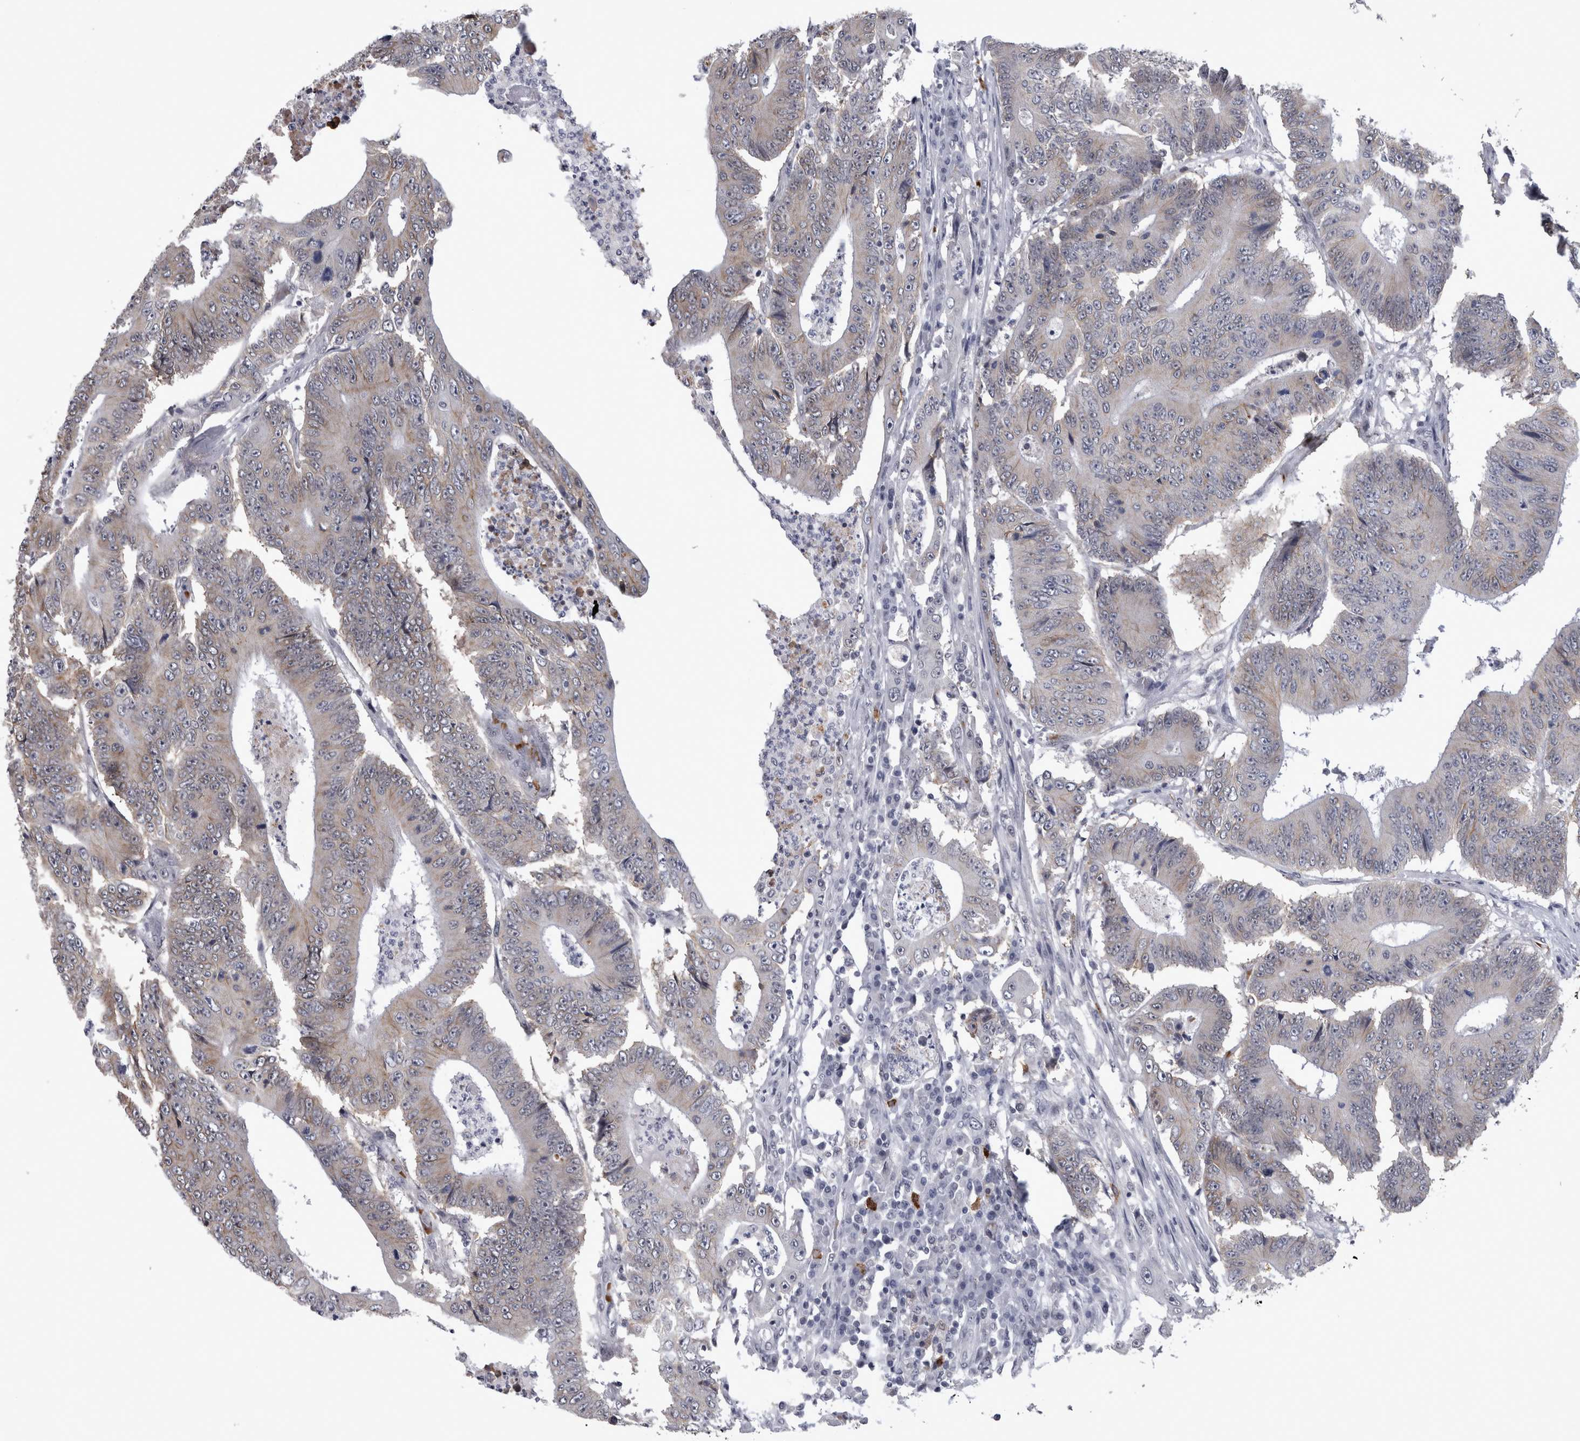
{"staining": {"intensity": "weak", "quantity": "<25%", "location": "cytoplasmic/membranous"}, "tissue": "colorectal cancer", "cell_type": "Tumor cells", "image_type": "cancer", "snomed": [{"axis": "morphology", "description": "Adenocarcinoma, NOS"}, {"axis": "topography", "description": "Colon"}], "caption": "Photomicrograph shows no protein positivity in tumor cells of colorectal cancer (adenocarcinoma) tissue.", "gene": "PEBP4", "patient": {"sex": "male", "age": 83}}